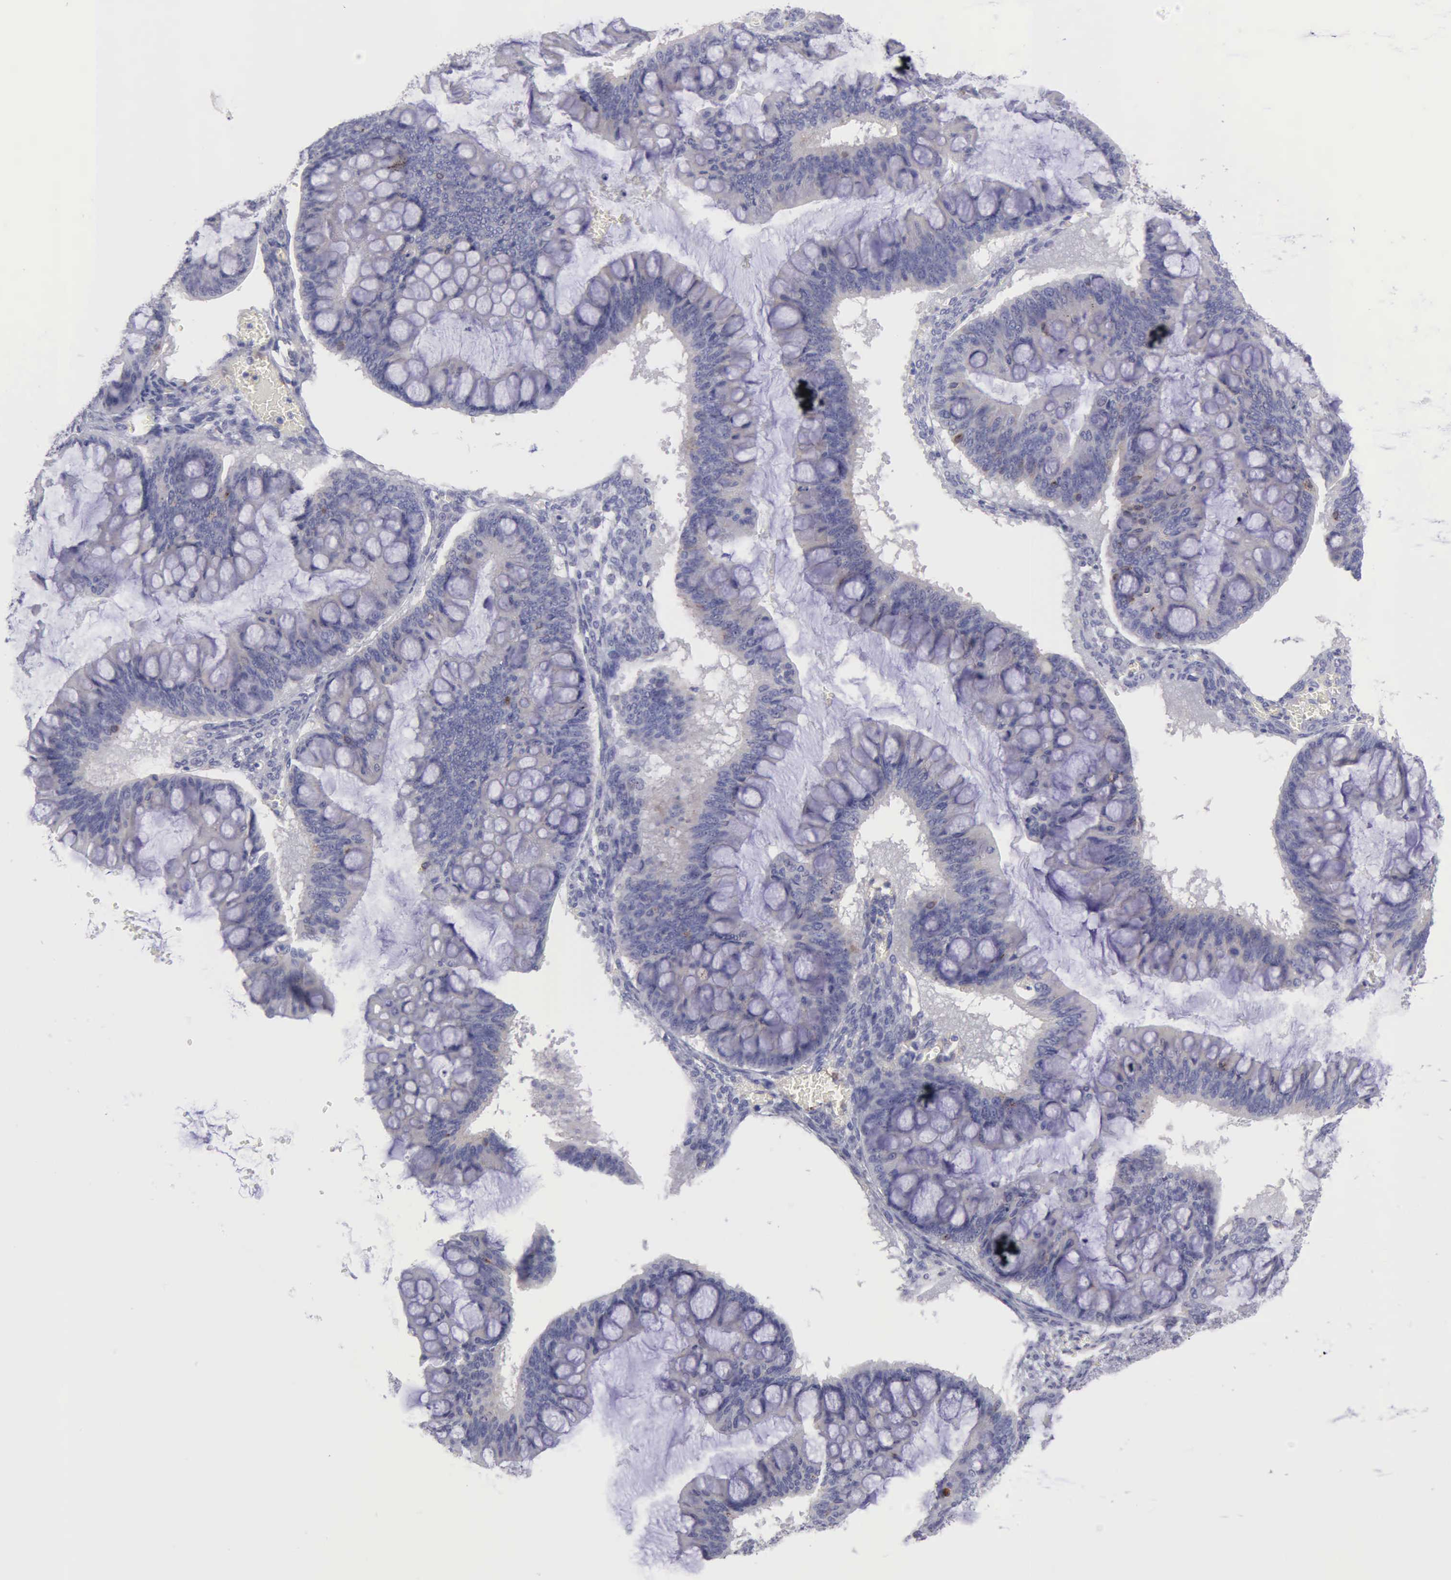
{"staining": {"intensity": "weak", "quantity": "<25%", "location": "cytoplasmic/membranous"}, "tissue": "ovarian cancer", "cell_type": "Tumor cells", "image_type": "cancer", "snomed": [{"axis": "morphology", "description": "Cystadenocarcinoma, mucinous, NOS"}, {"axis": "topography", "description": "Ovary"}], "caption": "The photomicrograph exhibits no staining of tumor cells in ovarian cancer (mucinous cystadenocarcinoma).", "gene": "APP", "patient": {"sex": "female", "age": 73}}